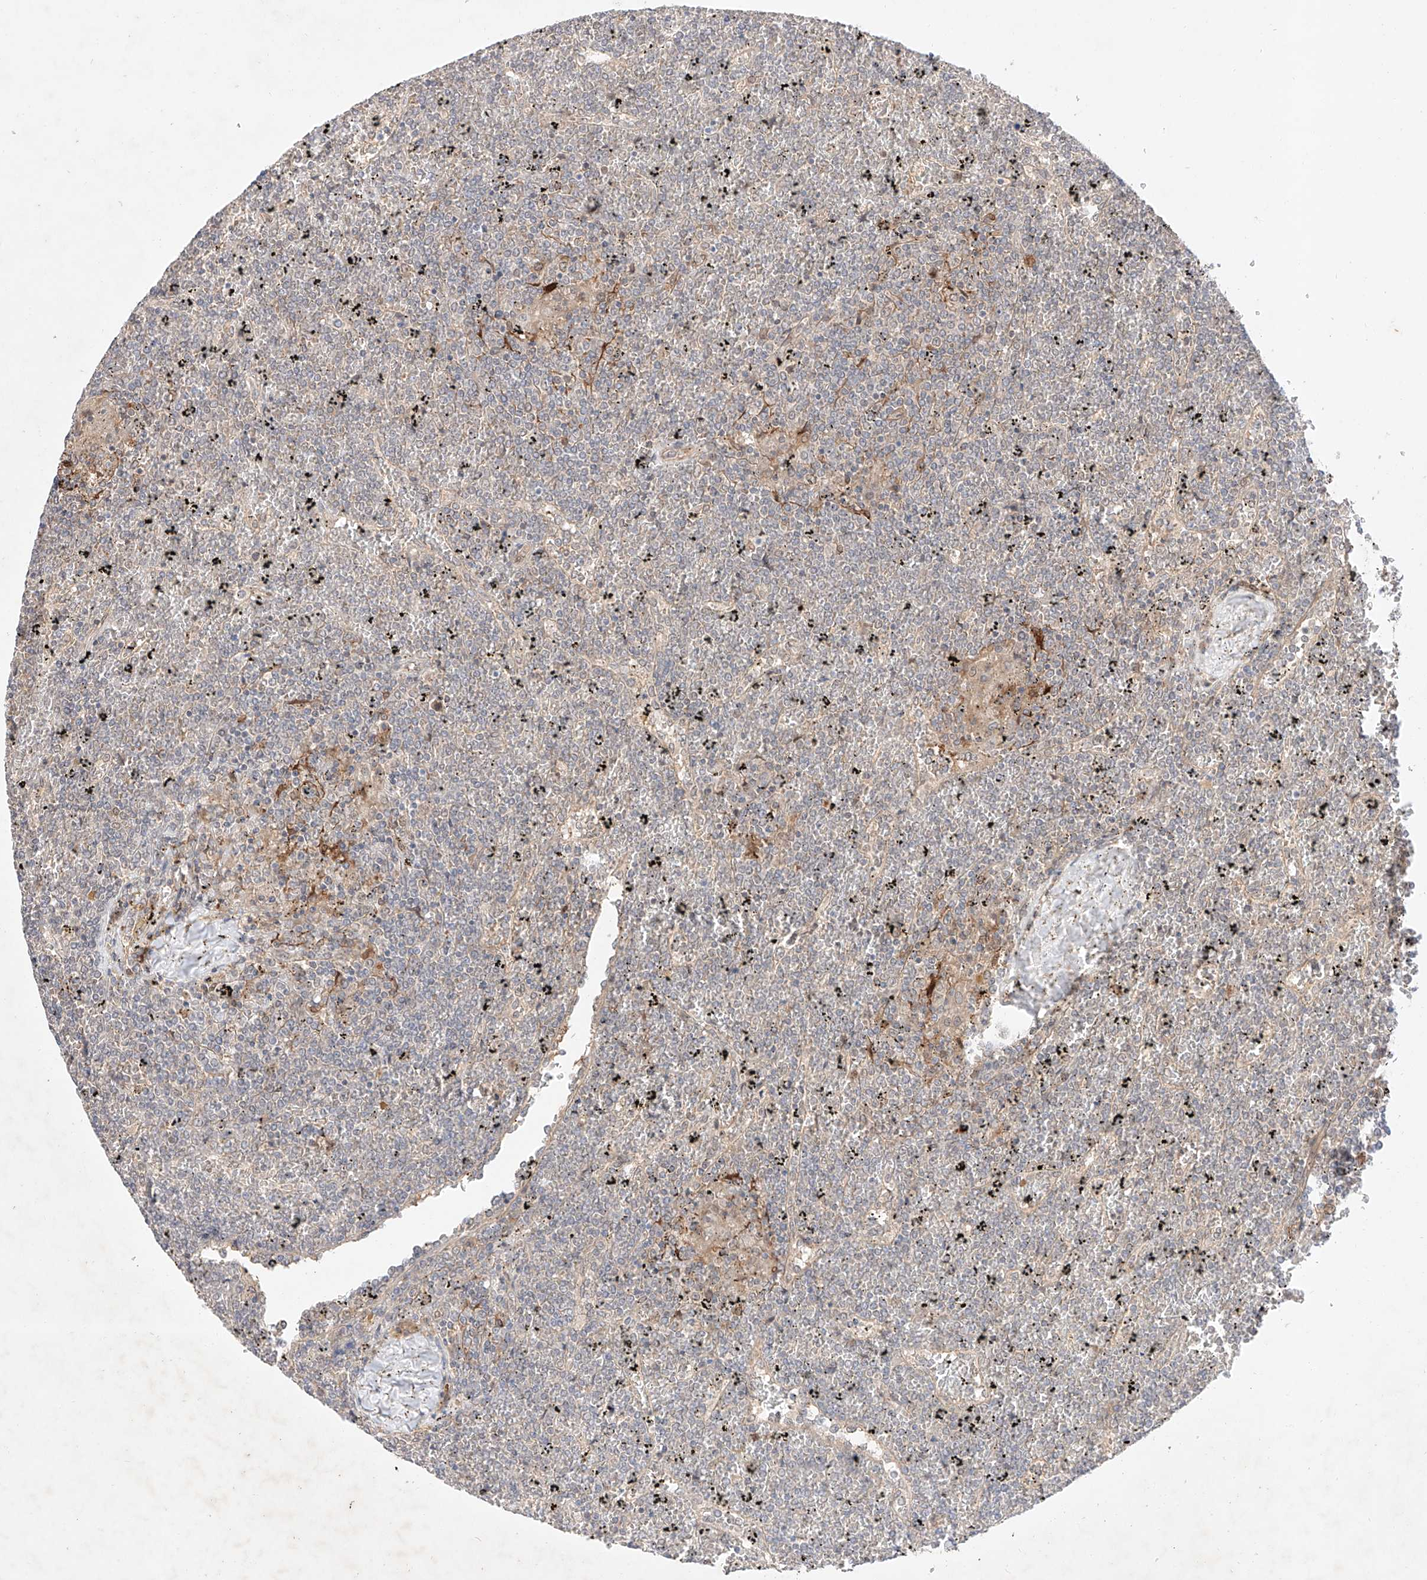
{"staining": {"intensity": "negative", "quantity": "none", "location": "none"}, "tissue": "lymphoma", "cell_type": "Tumor cells", "image_type": "cancer", "snomed": [{"axis": "morphology", "description": "Malignant lymphoma, non-Hodgkin's type, Low grade"}, {"axis": "topography", "description": "Spleen"}], "caption": "IHC of human malignant lymphoma, non-Hodgkin's type (low-grade) demonstrates no staining in tumor cells. (Stains: DAB IHC with hematoxylin counter stain, Microscopy: brightfield microscopy at high magnification).", "gene": "ZNF124", "patient": {"sex": "female", "age": 19}}